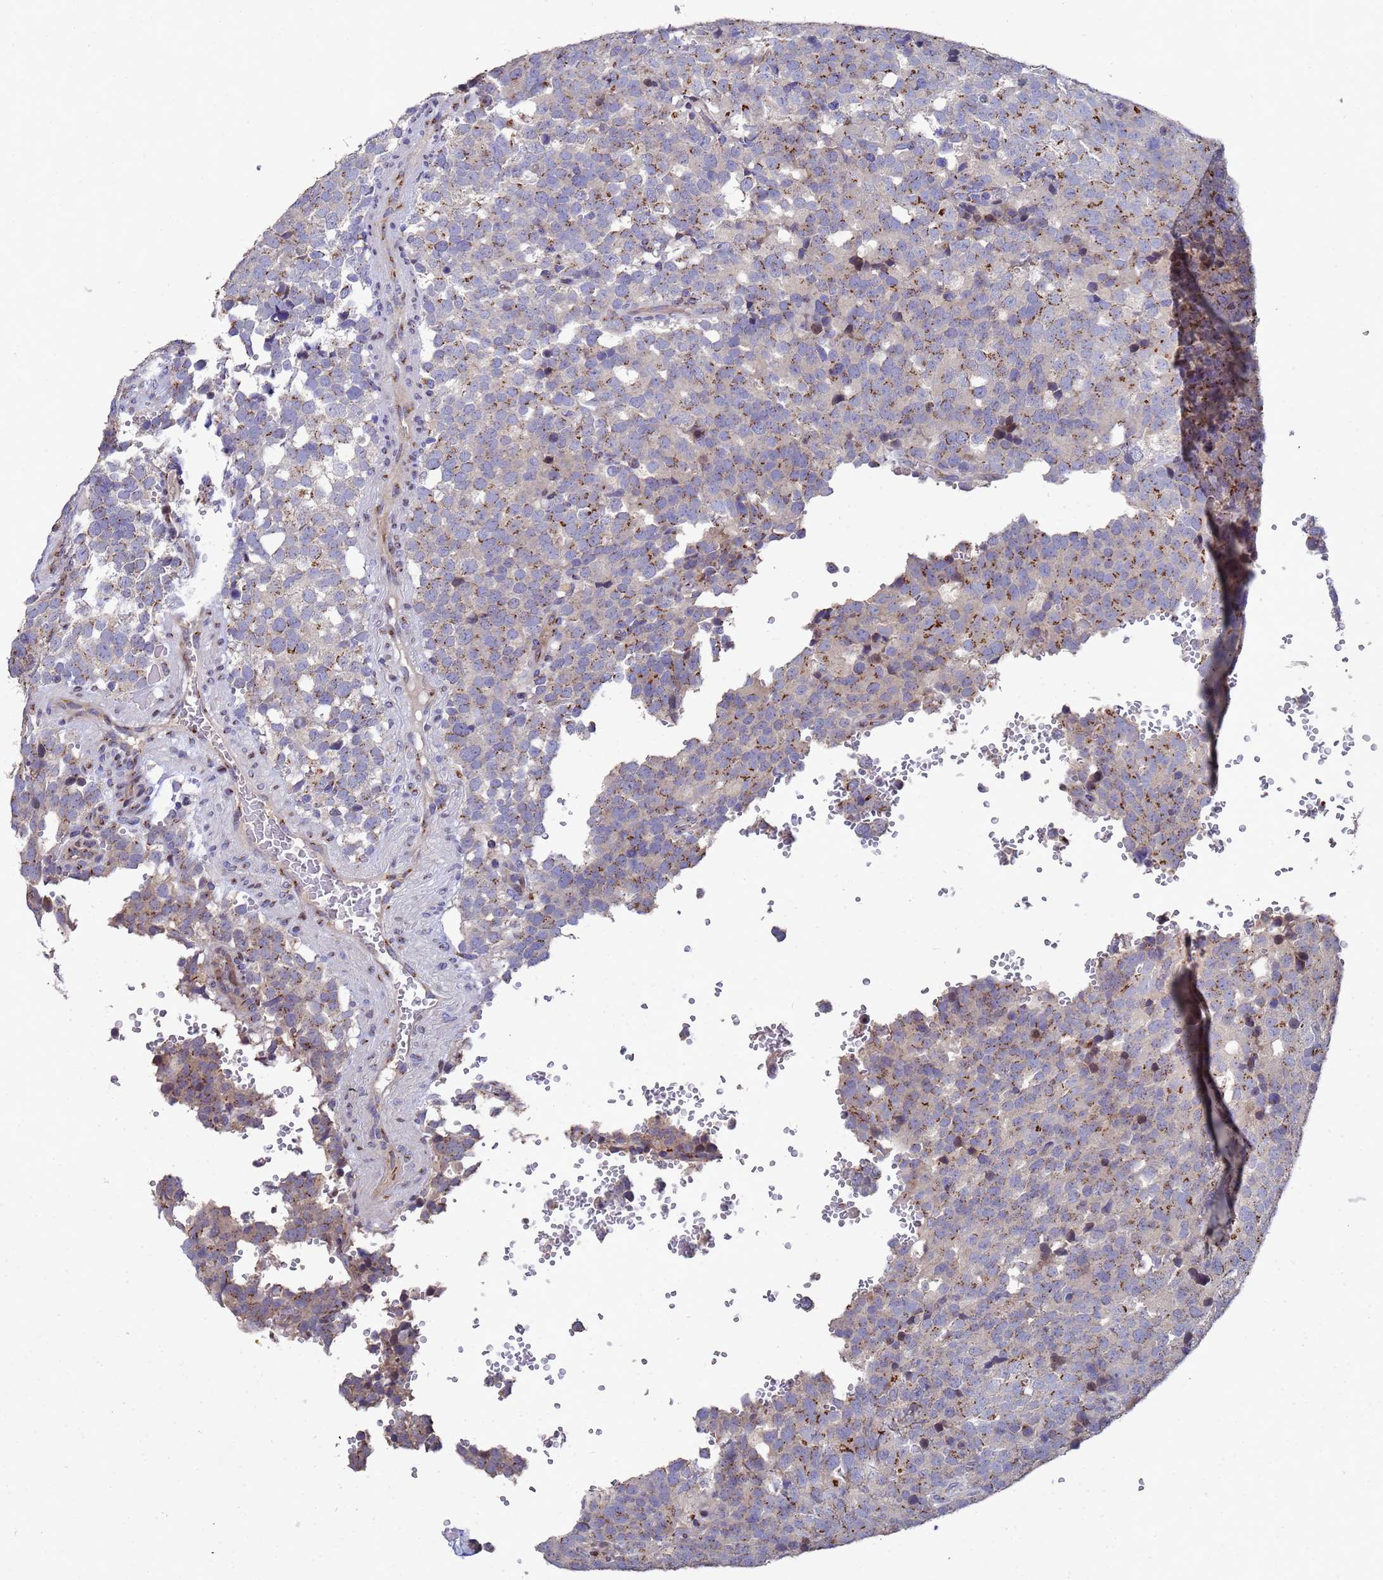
{"staining": {"intensity": "moderate", "quantity": ">75%", "location": "cytoplasmic/membranous"}, "tissue": "testis cancer", "cell_type": "Tumor cells", "image_type": "cancer", "snomed": [{"axis": "morphology", "description": "Seminoma, NOS"}, {"axis": "topography", "description": "Testis"}], "caption": "Immunohistochemical staining of testis cancer displays moderate cytoplasmic/membranous protein staining in approximately >75% of tumor cells.", "gene": "NSUN6", "patient": {"sex": "male", "age": 71}}